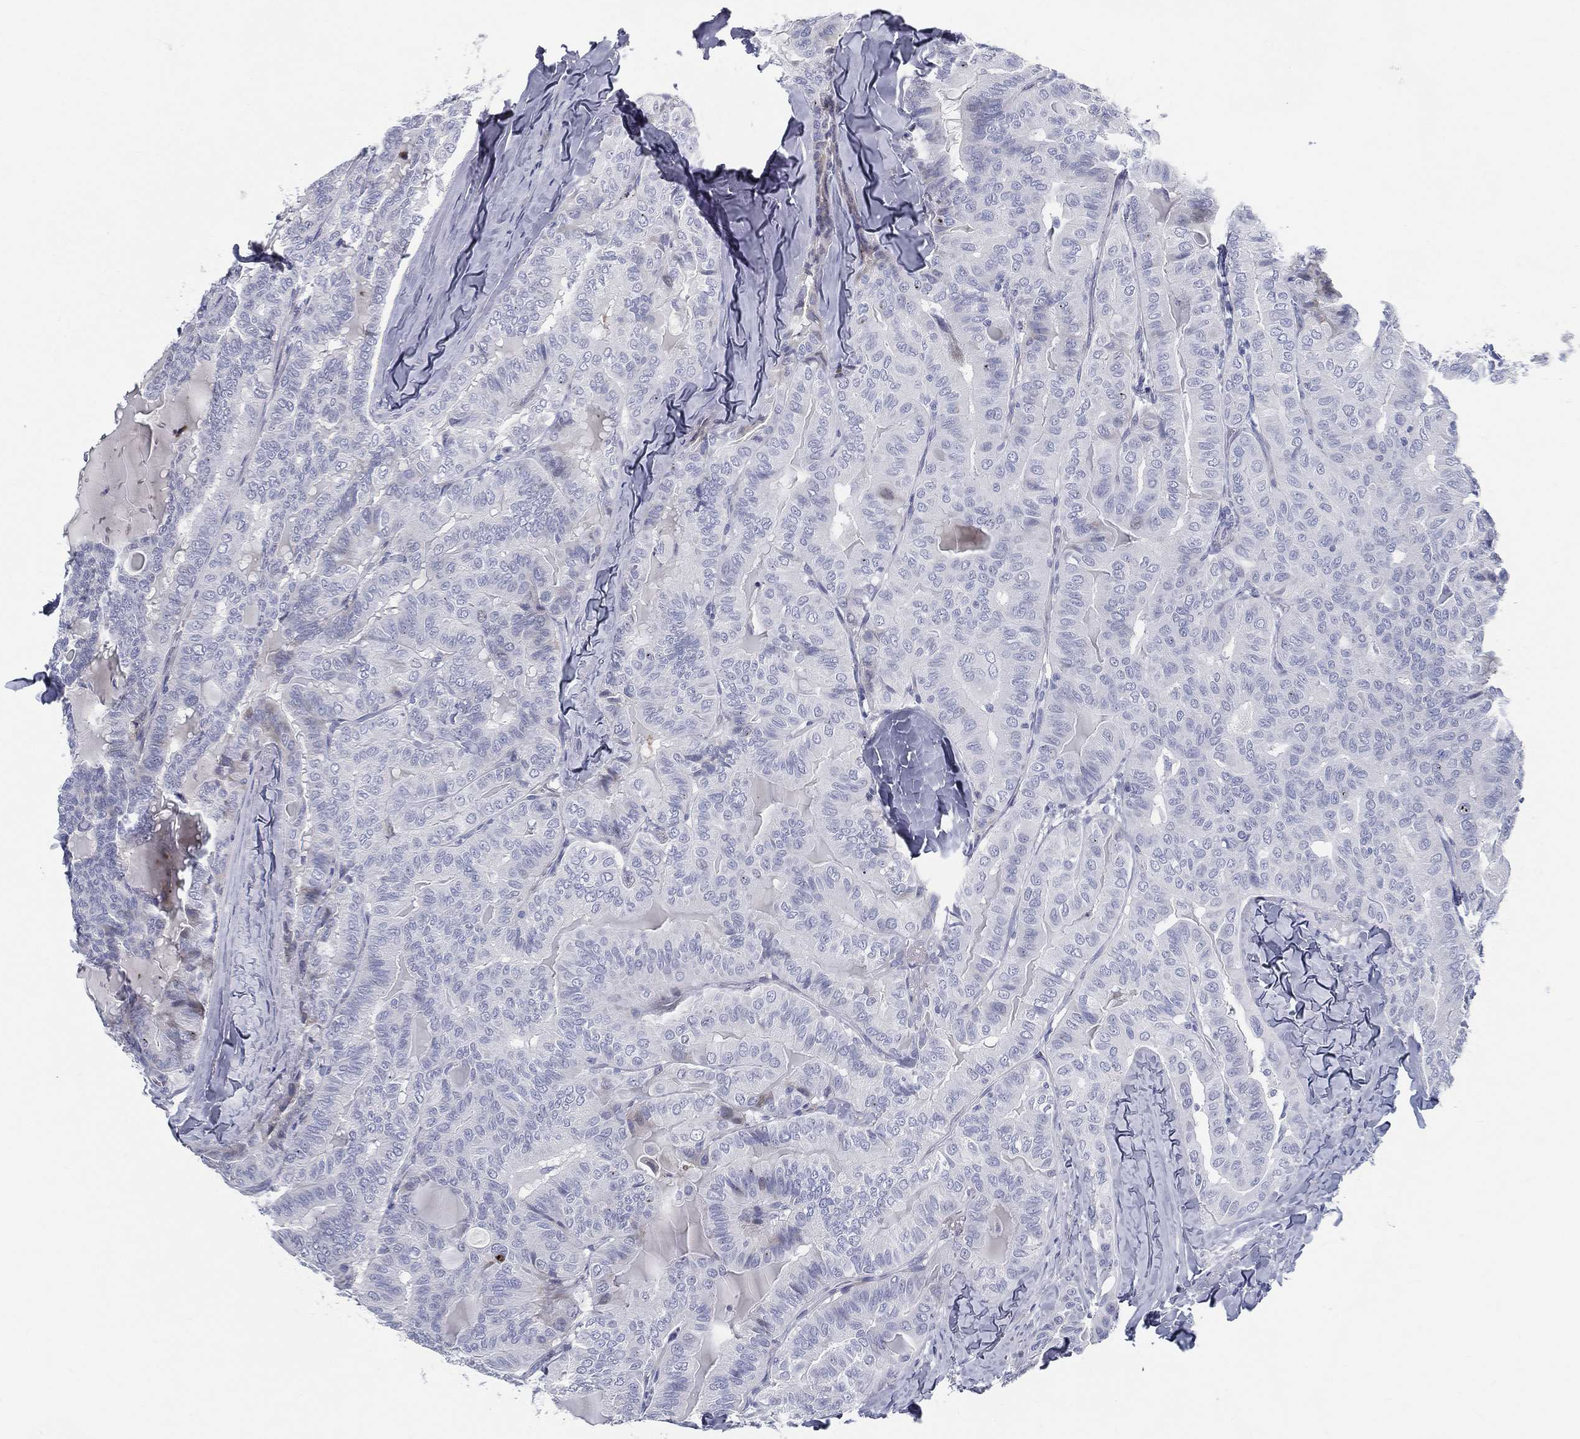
{"staining": {"intensity": "negative", "quantity": "none", "location": "none"}, "tissue": "thyroid cancer", "cell_type": "Tumor cells", "image_type": "cancer", "snomed": [{"axis": "morphology", "description": "Papillary adenocarcinoma, NOS"}, {"axis": "topography", "description": "Thyroid gland"}], "caption": "Tumor cells show no significant expression in thyroid papillary adenocarcinoma.", "gene": "SPPL2C", "patient": {"sex": "female", "age": 68}}